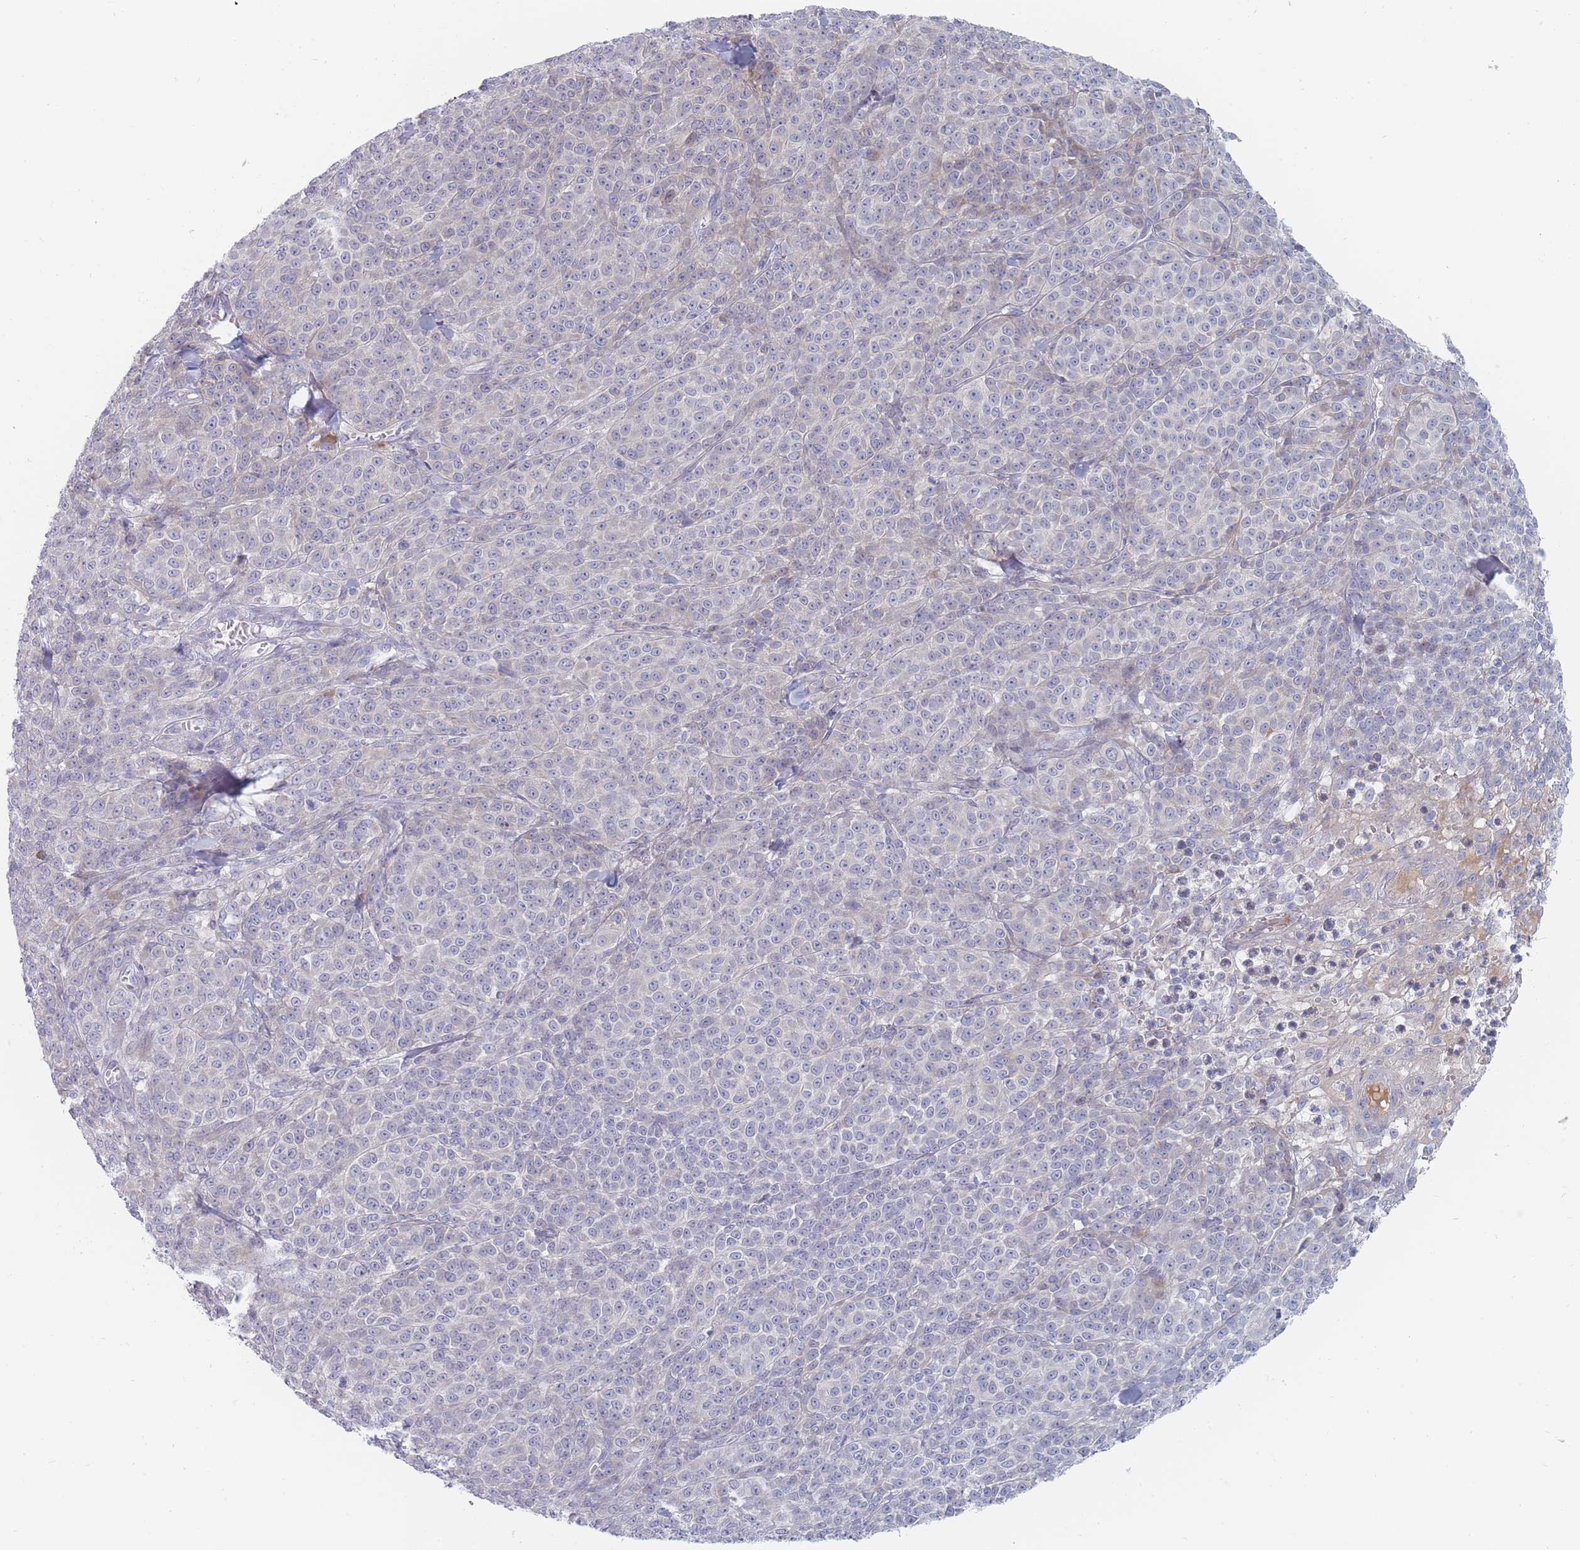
{"staining": {"intensity": "negative", "quantity": "none", "location": "none"}, "tissue": "melanoma", "cell_type": "Tumor cells", "image_type": "cancer", "snomed": [{"axis": "morphology", "description": "Normal tissue, NOS"}, {"axis": "morphology", "description": "Malignant melanoma, NOS"}, {"axis": "topography", "description": "Skin"}], "caption": "Tumor cells are negative for protein expression in human malignant melanoma. (DAB IHC, high magnification).", "gene": "SPATS1", "patient": {"sex": "female", "age": 34}}